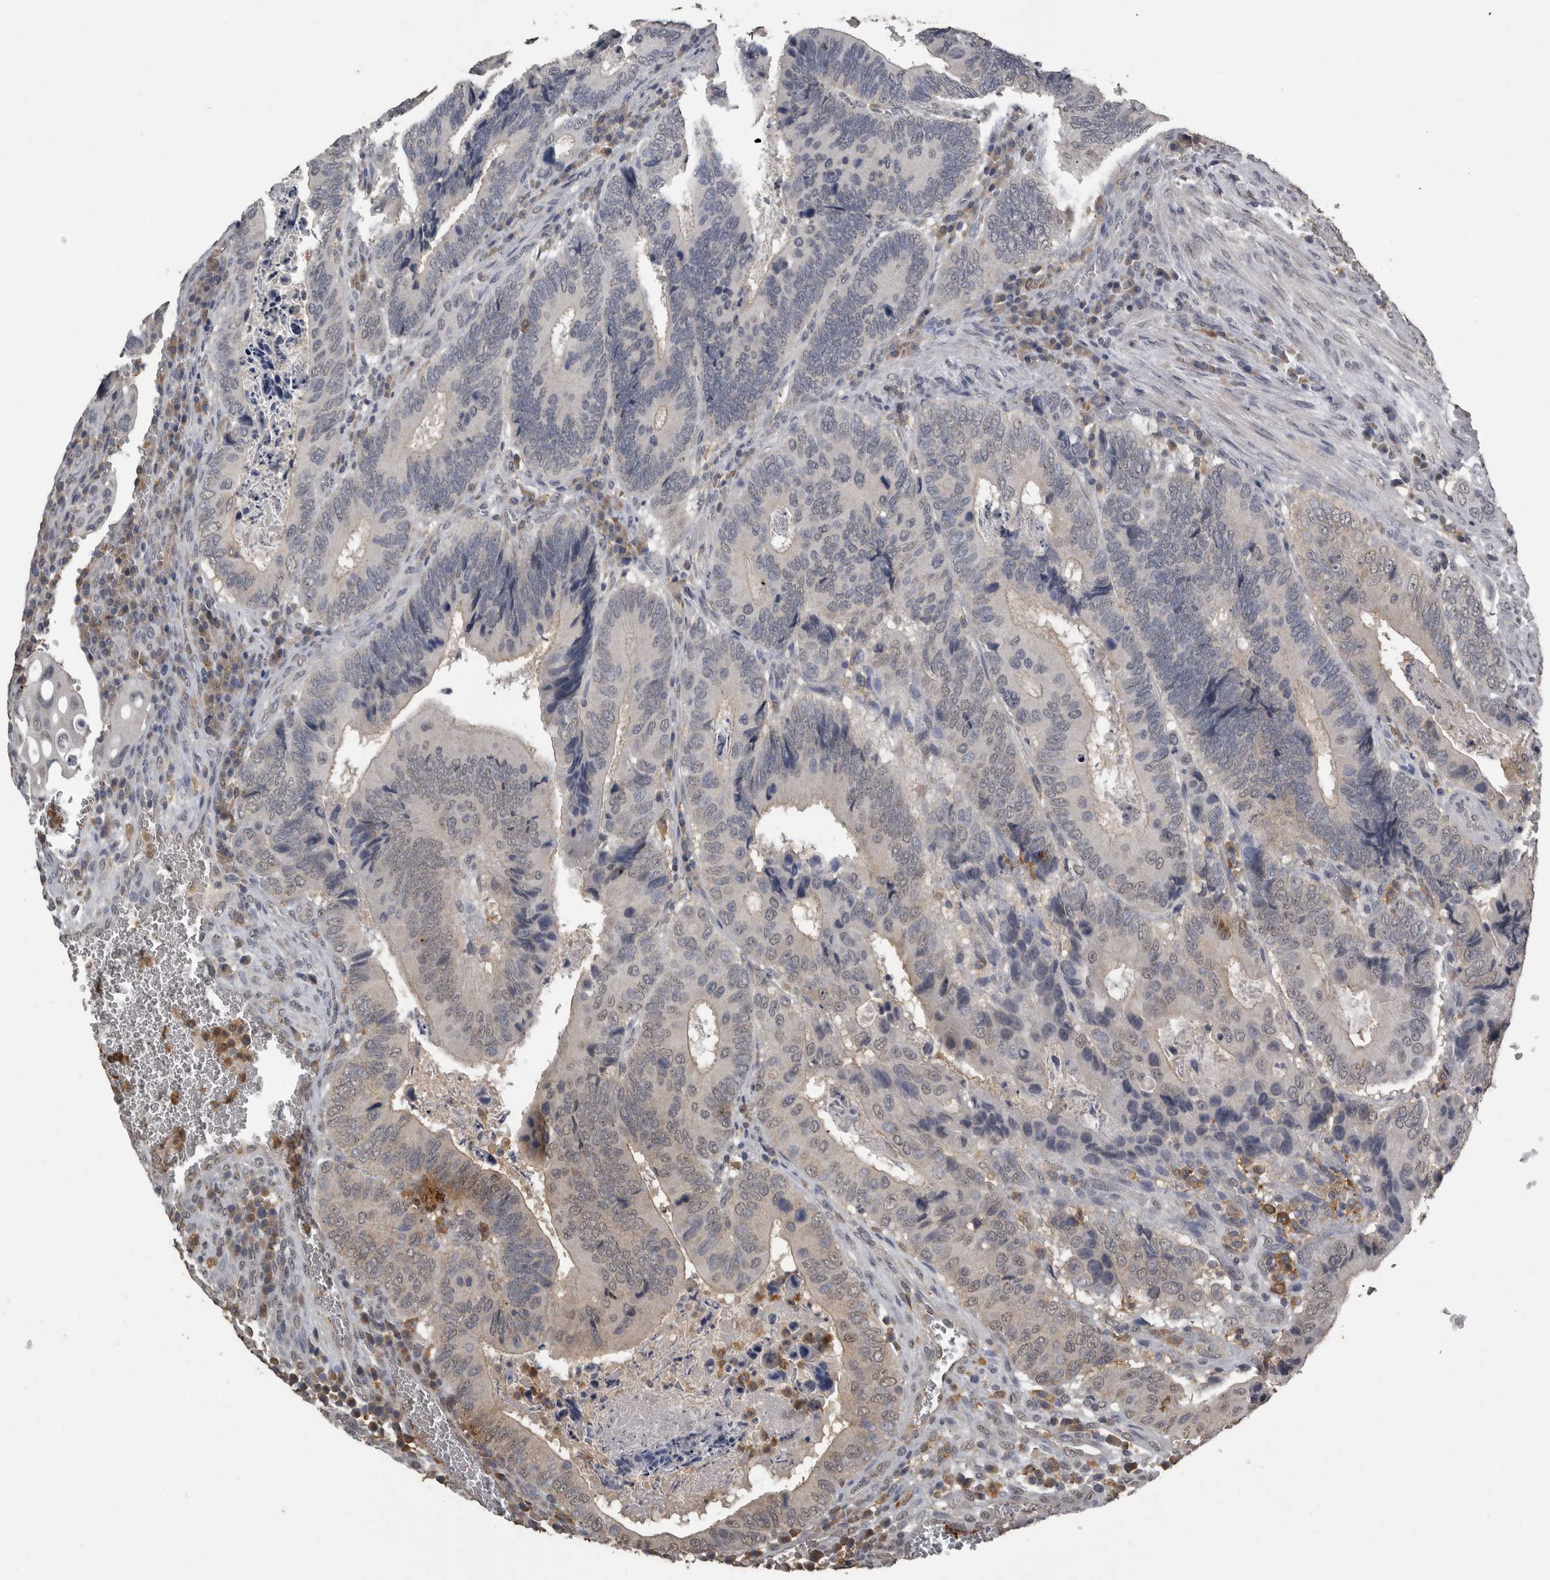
{"staining": {"intensity": "weak", "quantity": "<25%", "location": "cytoplasmic/membranous,nuclear"}, "tissue": "colorectal cancer", "cell_type": "Tumor cells", "image_type": "cancer", "snomed": [{"axis": "morphology", "description": "Adenocarcinoma, NOS"}, {"axis": "topography", "description": "Colon"}], "caption": "Immunohistochemical staining of adenocarcinoma (colorectal) reveals no significant staining in tumor cells.", "gene": "PIK3AP1", "patient": {"sex": "male", "age": 72}}